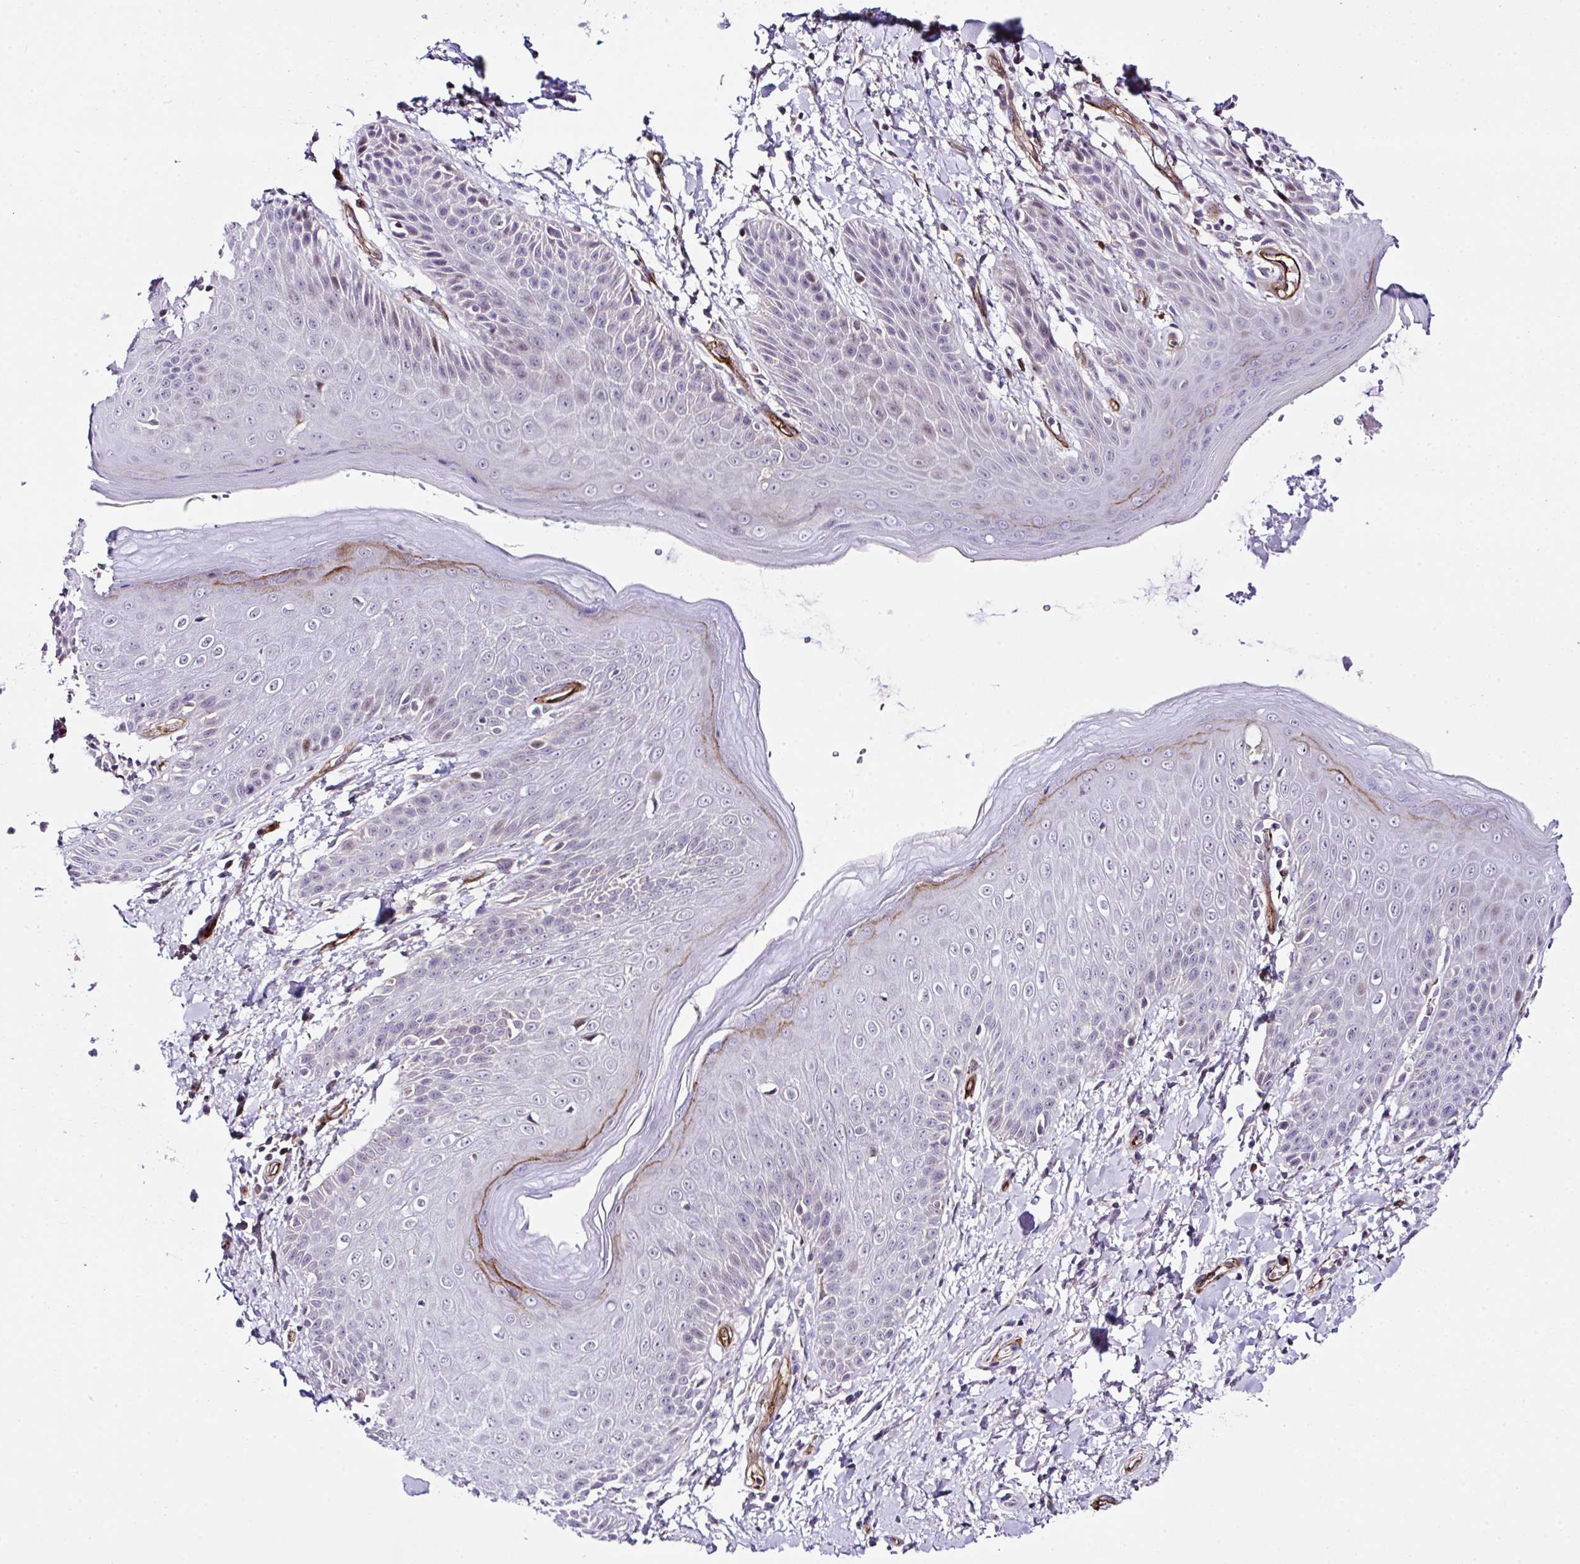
{"staining": {"intensity": "moderate", "quantity": "<25%", "location": "cytoplasmic/membranous"}, "tissue": "skin", "cell_type": "Epidermal cells", "image_type": "normal", "snomed": [{"axis": "morphology", "description": "Normal tissue, NOS"}, {"axis": "topography", "description": "Anal"}, {"axis": "topography", "description": "Peripheral nerve tissue"}], "caption": "A low amount of moderate cytoplasmic/membranous expression is present in approximately <25% of epidermal cells in benign skin. Nuclei are stained in blue.", "gene": "FBXO34", "patient": {"sex": "male", "age": 51}}